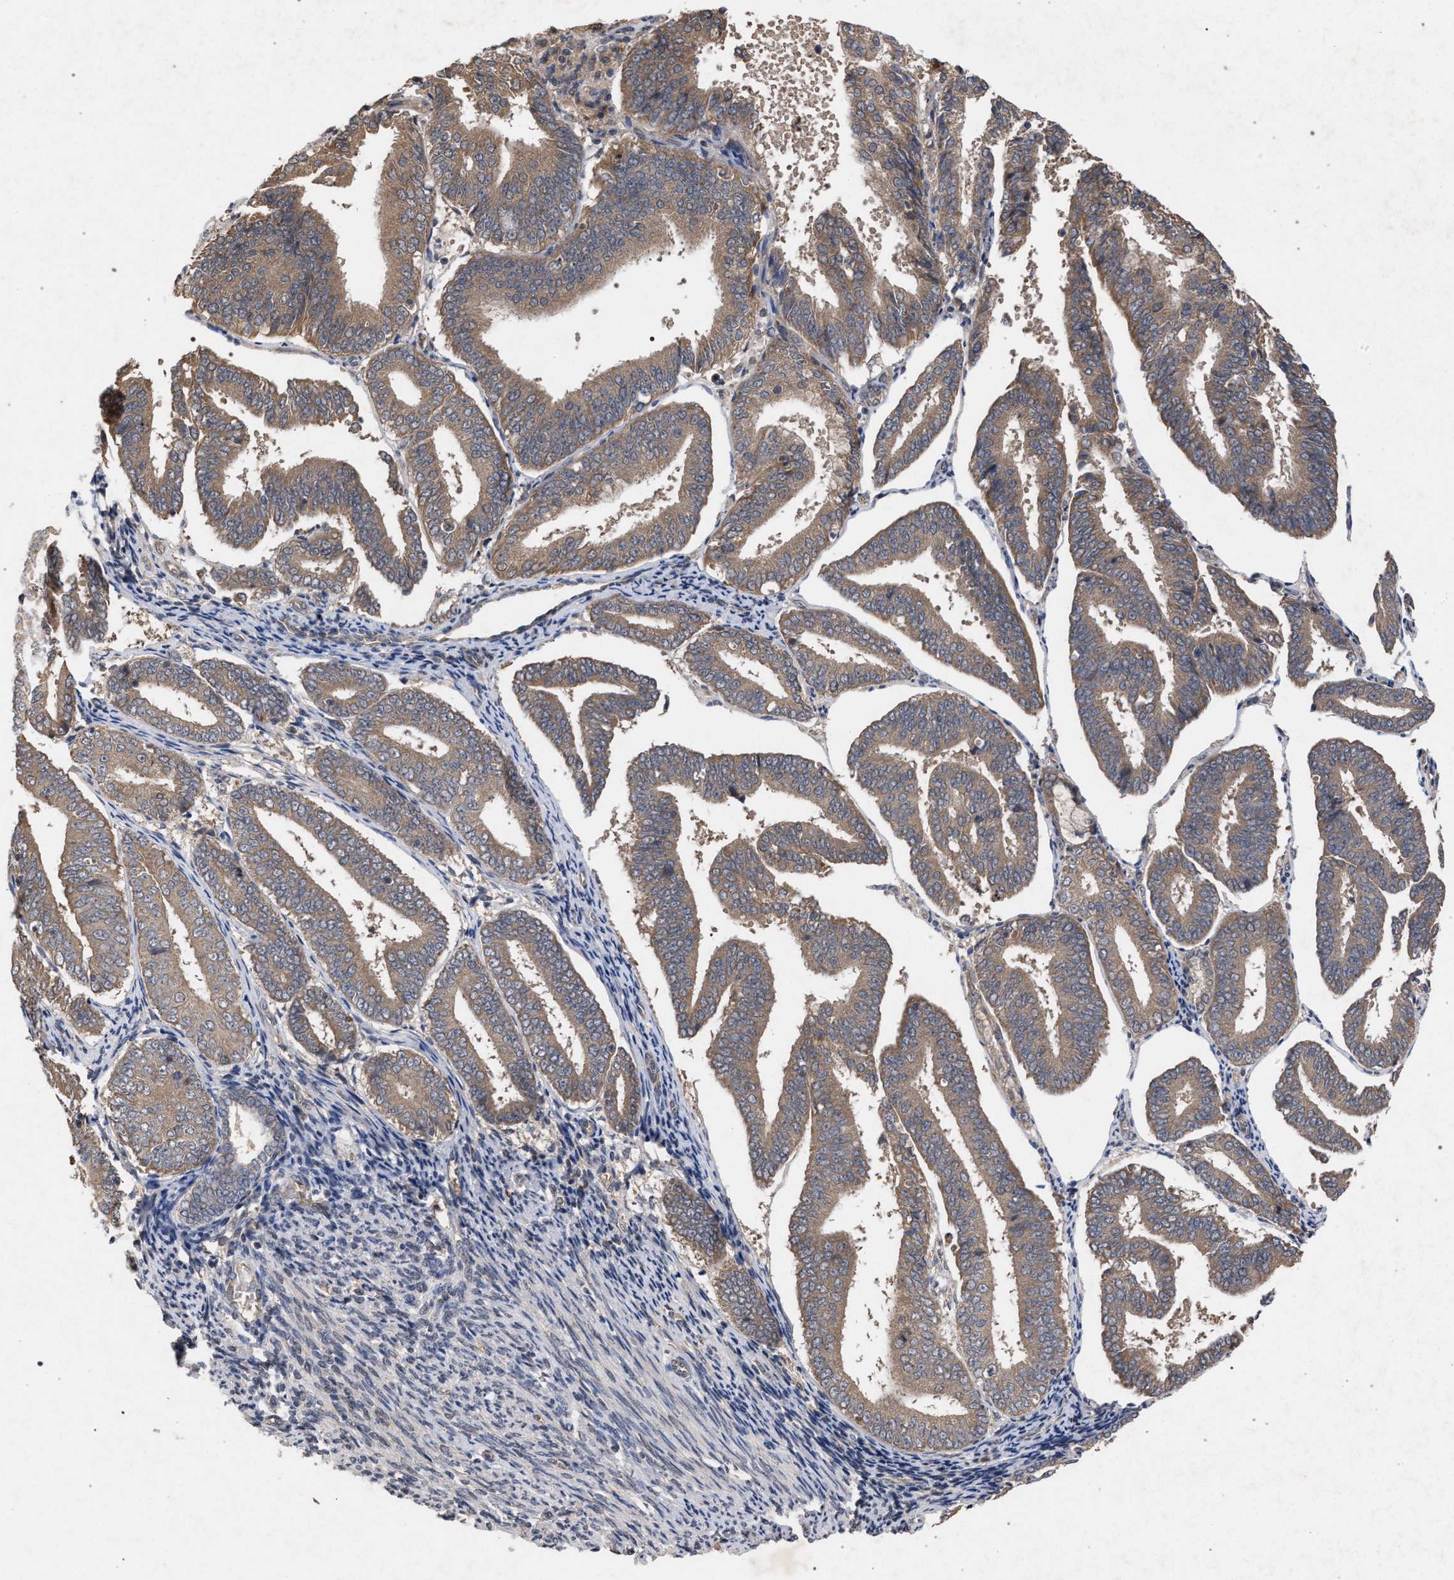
{"staining": {"intensity": "weak", "quantity": ">75%", "location": "cytoplasmic/membranous"}, "tissue": "endometrial cancer", "cell_type": "Tumor cells", "image_type": "cancer", "snomed": [{"axis": "morphology", "description": "Adenocarcinoma, NOS"}, {"axis": "topography", "description": "Endometrium"}], "caption": "The immunohistochemical stain labels weak cytoplasmic/membranous positivity in tumor cells of endometrial adenocarcinoma tissue. (DAB IHC with brightfield microscopy, high magnification).", "gene": "SLC4A4", "patient": {"sex": "female", "age": 63}}